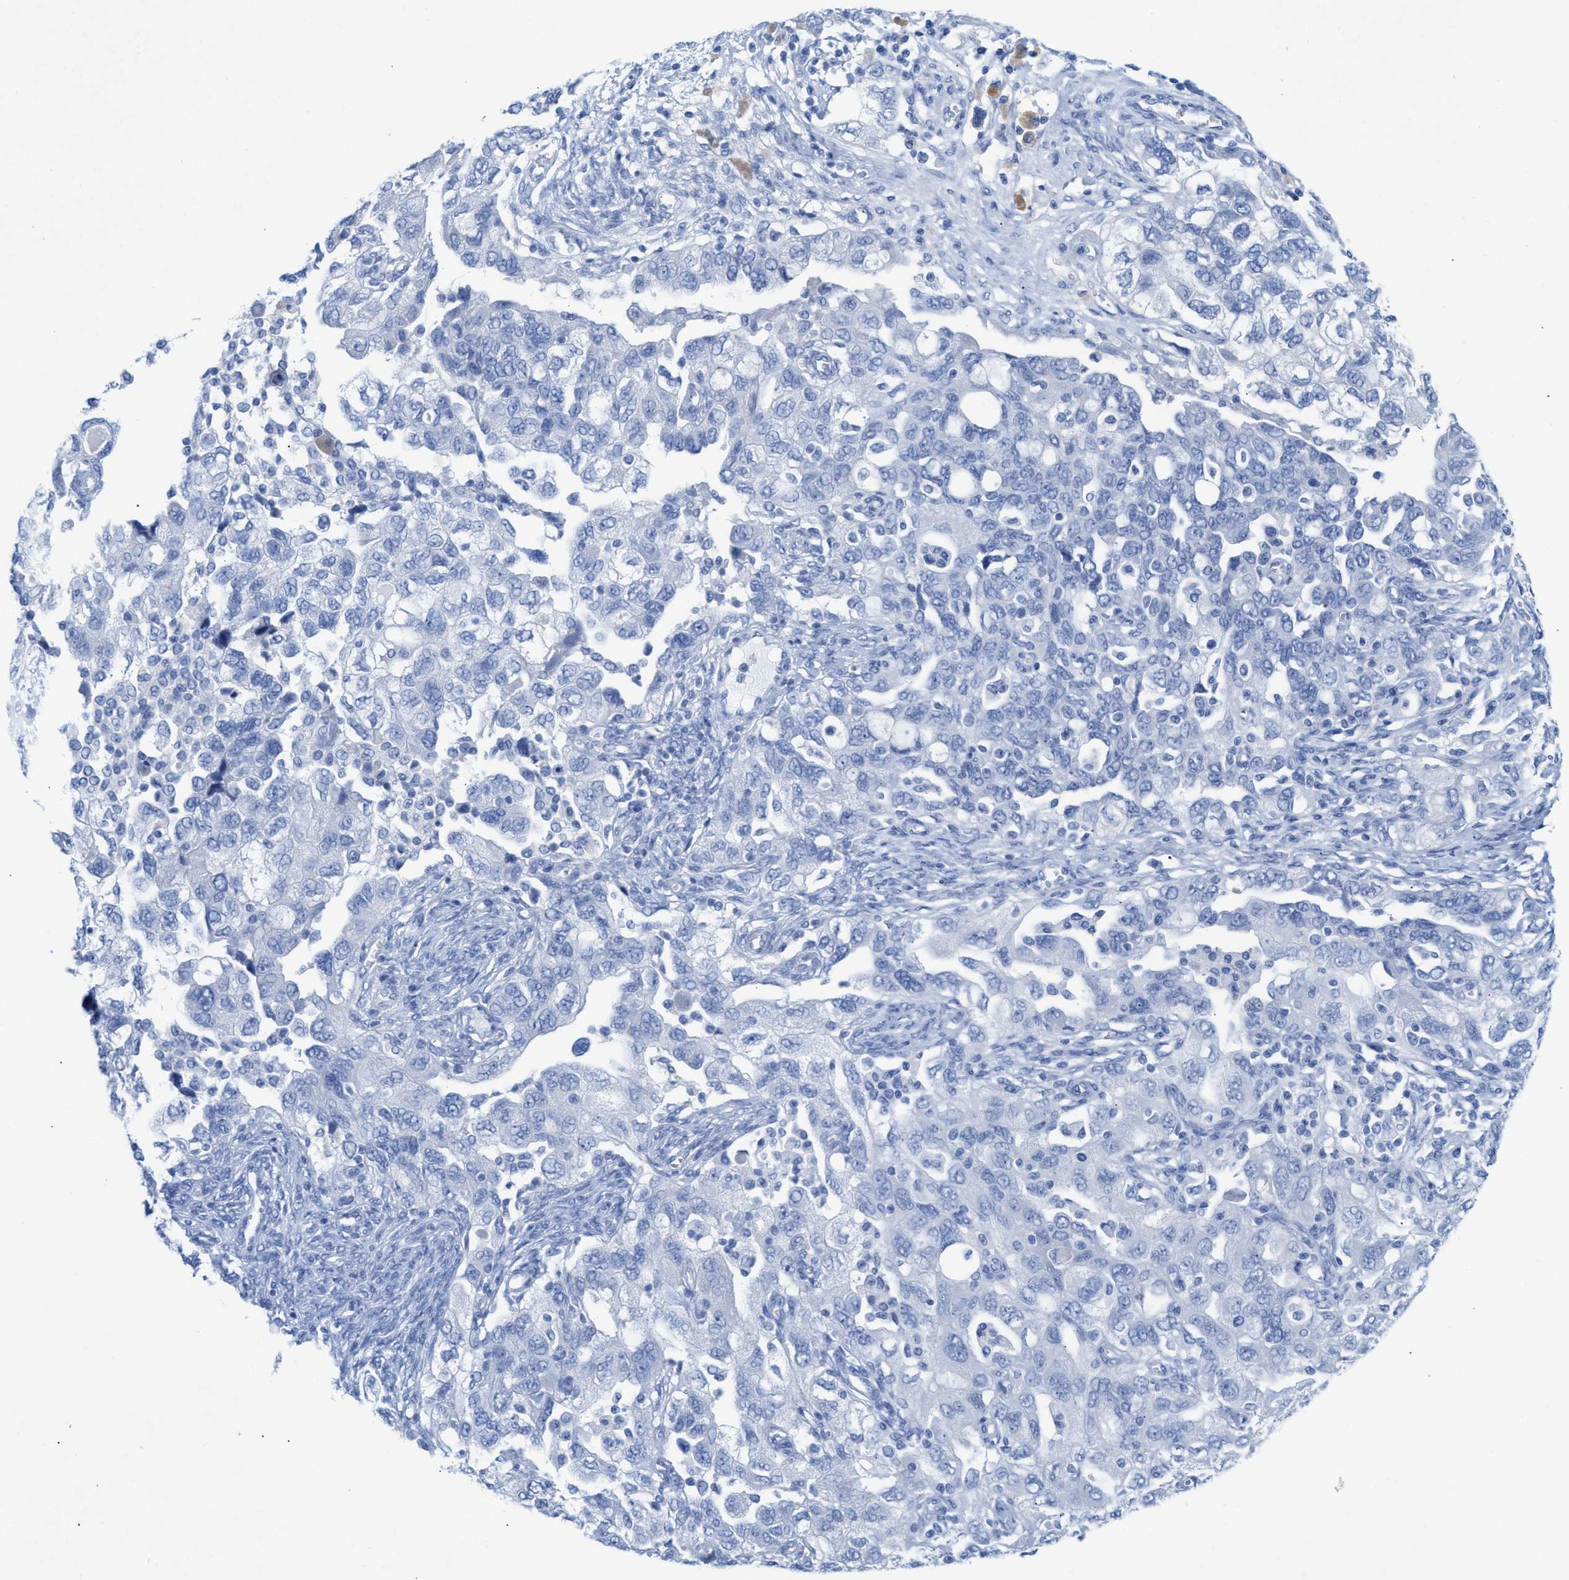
{"staining": {"intensity": "negative", "quantity": "none", "location": "none"}, "tissue": "ovarian cancer", "cell_type": "Tumor cells", "image_type": "cancer", "snomed": [{"axis": "morphology", "description": "Carcinoma, NOS"}, {"axis": "morphology", "description": "Cystadenocarcinoma, serous, NOS"}, {"axis": "topography", "description": "Ovary"}], "caption": "Immunohistochemistry image of human ovarian cancer stained for a protein (brown), which exhibits no expression in tumor cells. (IHC, brightfield microscopy, high magnification).", "gene": "ANKFN1", "patient": {"sex": "female", "age": 69}}